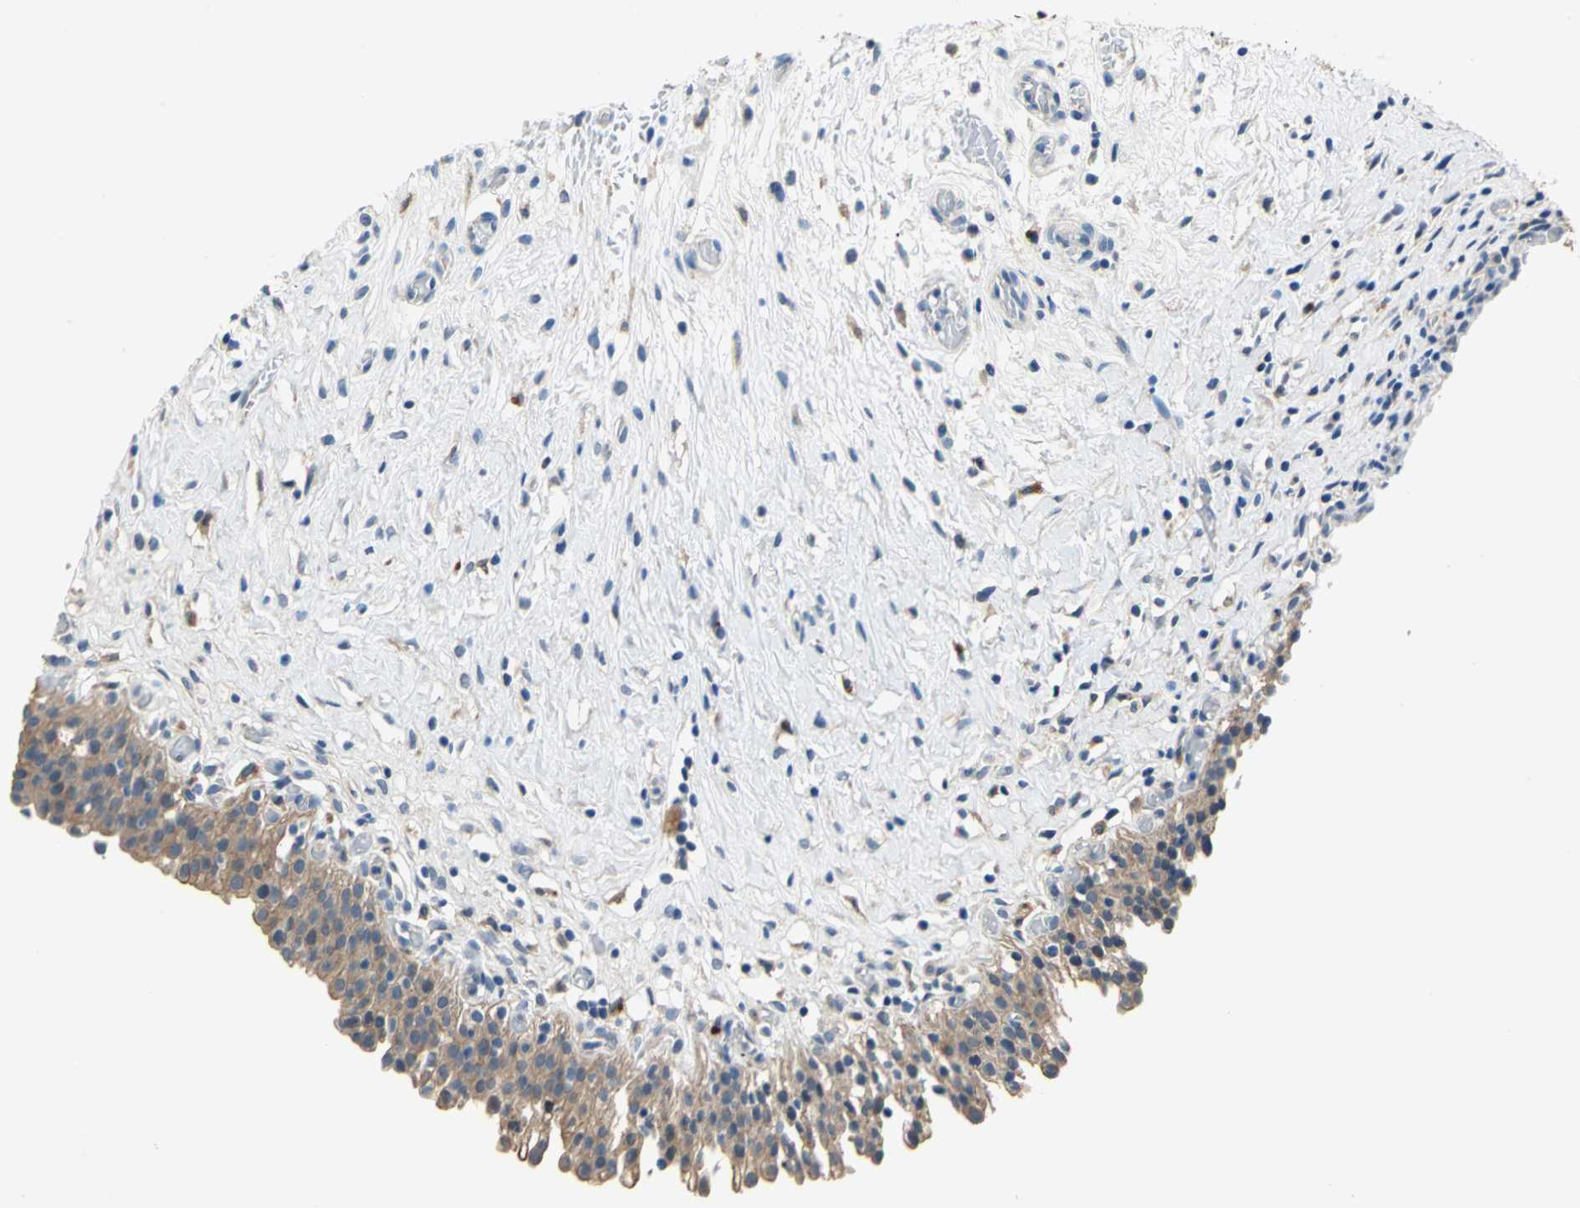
{"staining": {"intensity": "moderate", "quantity": ">75%", "location": "cytoplasmic/membranous"}, "tissue": "urinary bladder", "cell_type": "Urothelial cells", "image_type": "normal", "snomed": [{"axis": "morphology", "description": "Normal tissue, NOS"}, {"axis": "topography", "description": "Urinary bladder"}], "caption": "Urothelial cells demonstrate medium levels of moderate cytoplasmic/membranous staining in about >75% of cells in unremarkable urinary bladder.", "gene": "RASD2", "patient": {"sex": "male", "age": 51}}